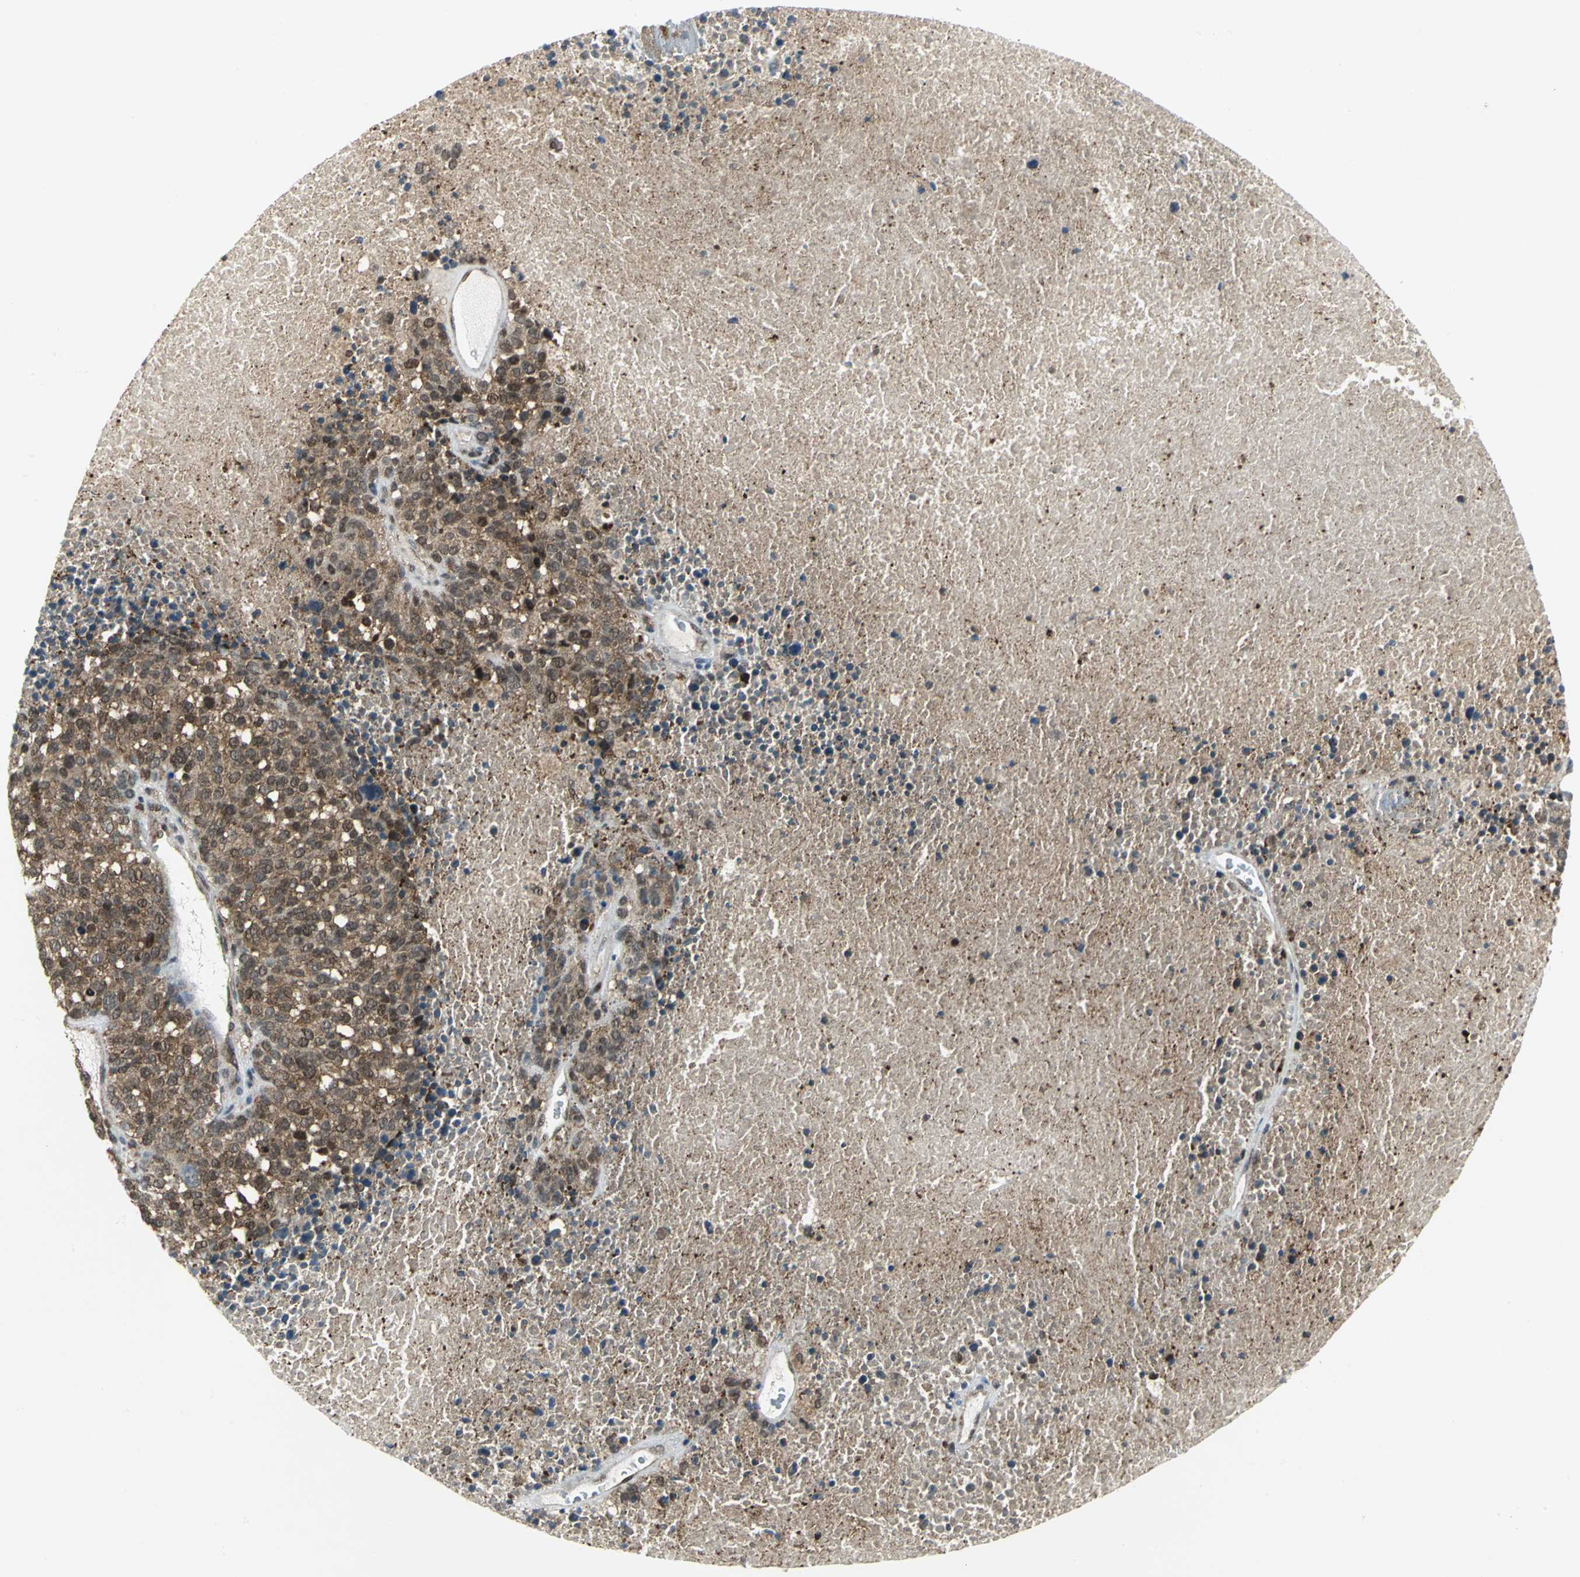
{"staining": {"intensity": "moderate", "quantity": "25%-75%", "location": "nuclear"}, "tissue": "melanoma", "cell_type": "Tumor cells", "image_type": "cancer", "snomed": [{"axis": "morphology", "description": "Malignant melanoma, Metastatic site"}, {"axis": "topography", "description": "Cerebral cortex"}], "caption": "Melanoma was stained to show a protein in brown. There is medium levels of moderate nuclear expression in approximately 25%-75% of tumor cells.", "gene": "PSMA4", "patient": {"sex": "female", "age": 52}}